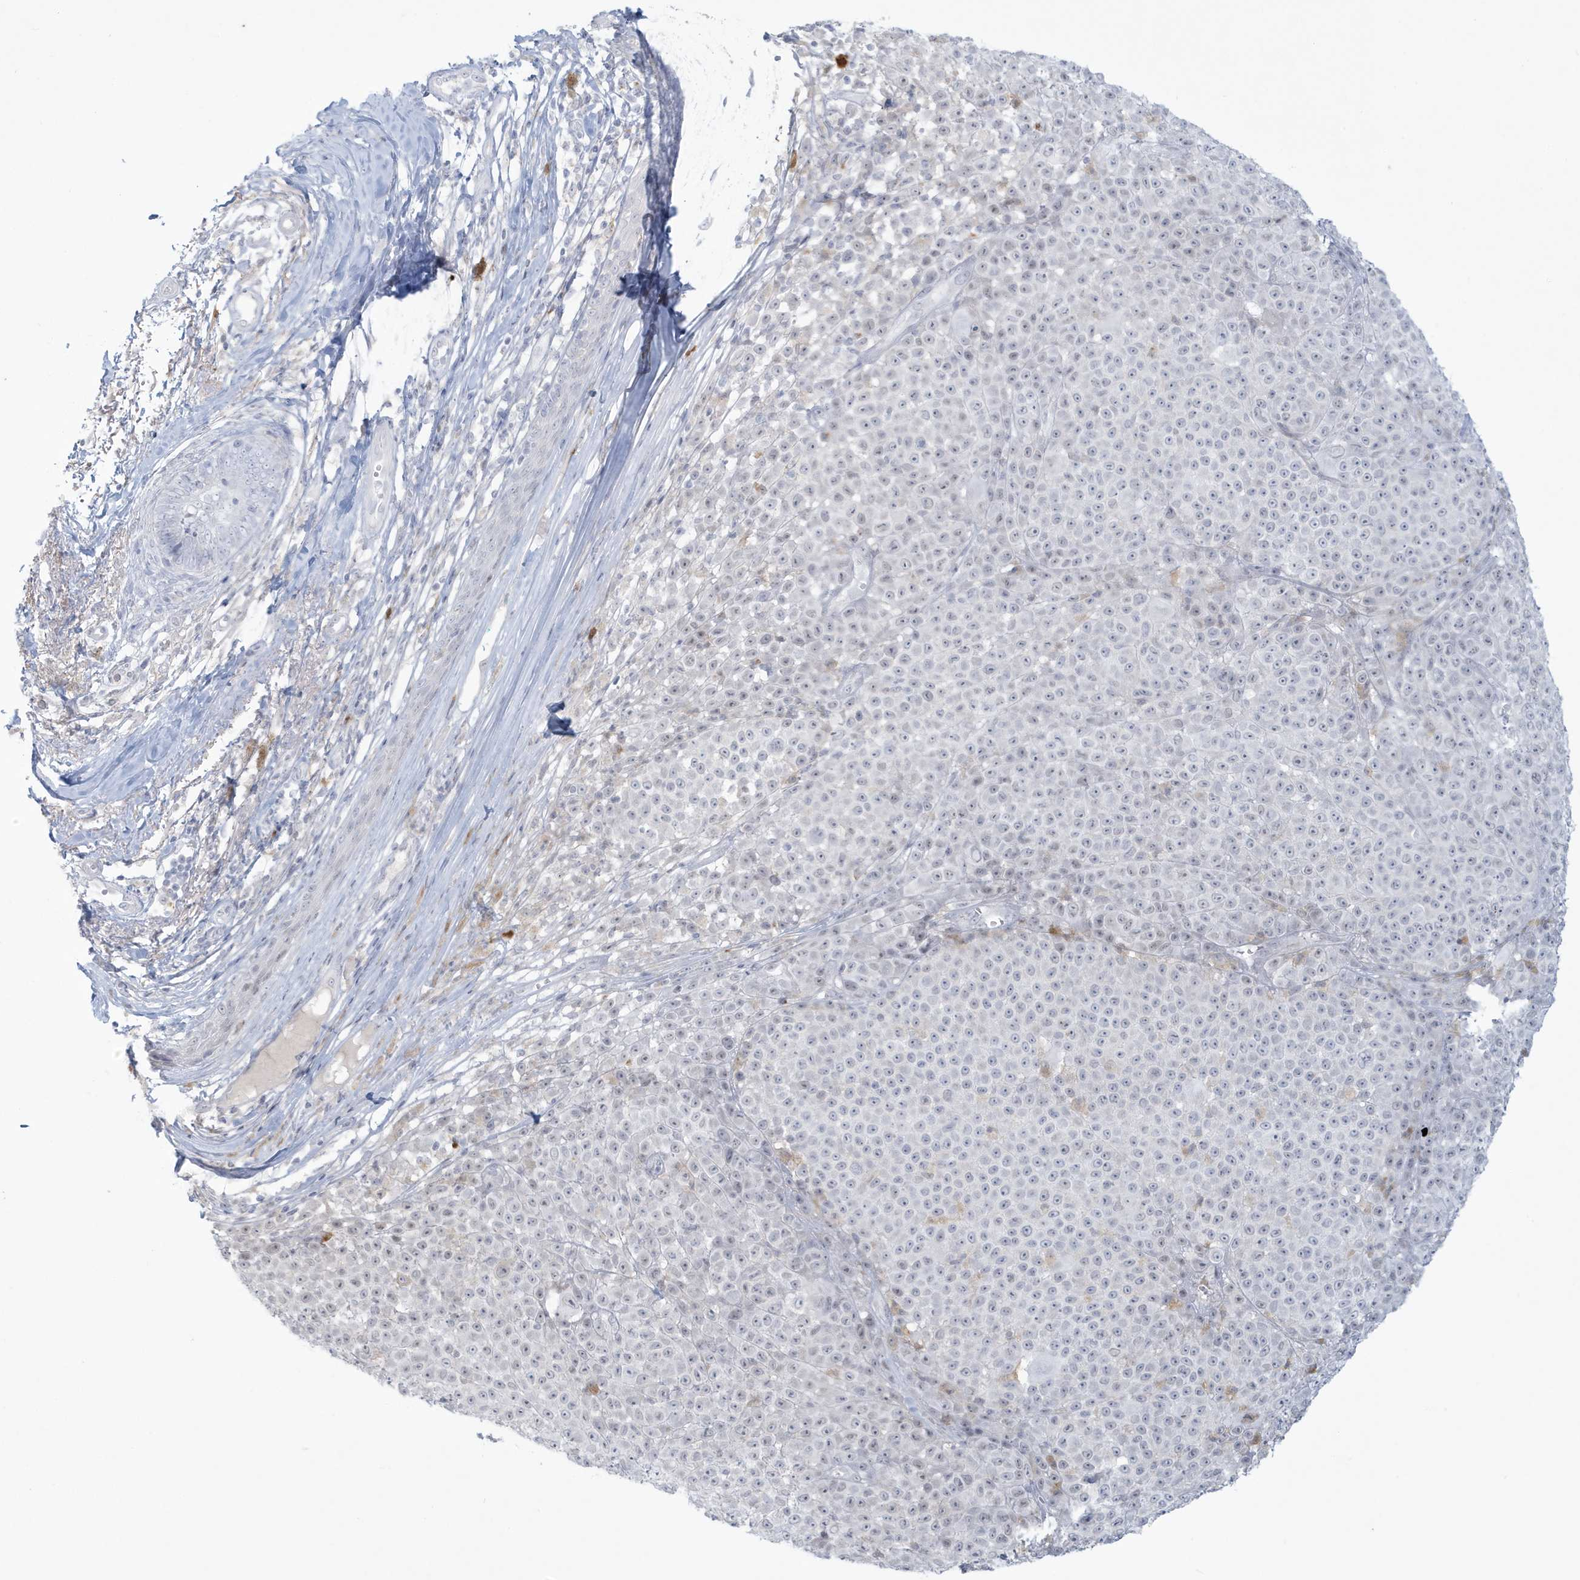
{"staining": {"intensity": "negative", "quantity": "none", "location": "none"}, "tissue": "melanoma", "cell_type": "Tumor cells", "image_type": "cancer", "snomed": [{"axis": "morphology", "description": "Malignant melanoma, NOS"}, {"axis": "topography", "description": "Skin"}], "caption": "DAB (3,3'-diaminobenzidine) immunohistochemical staining of malignant melanoma exhibits no significant expression in tumor cells.", "gene": "HERC6", "patient": {"sex": "female", "age": 94}}